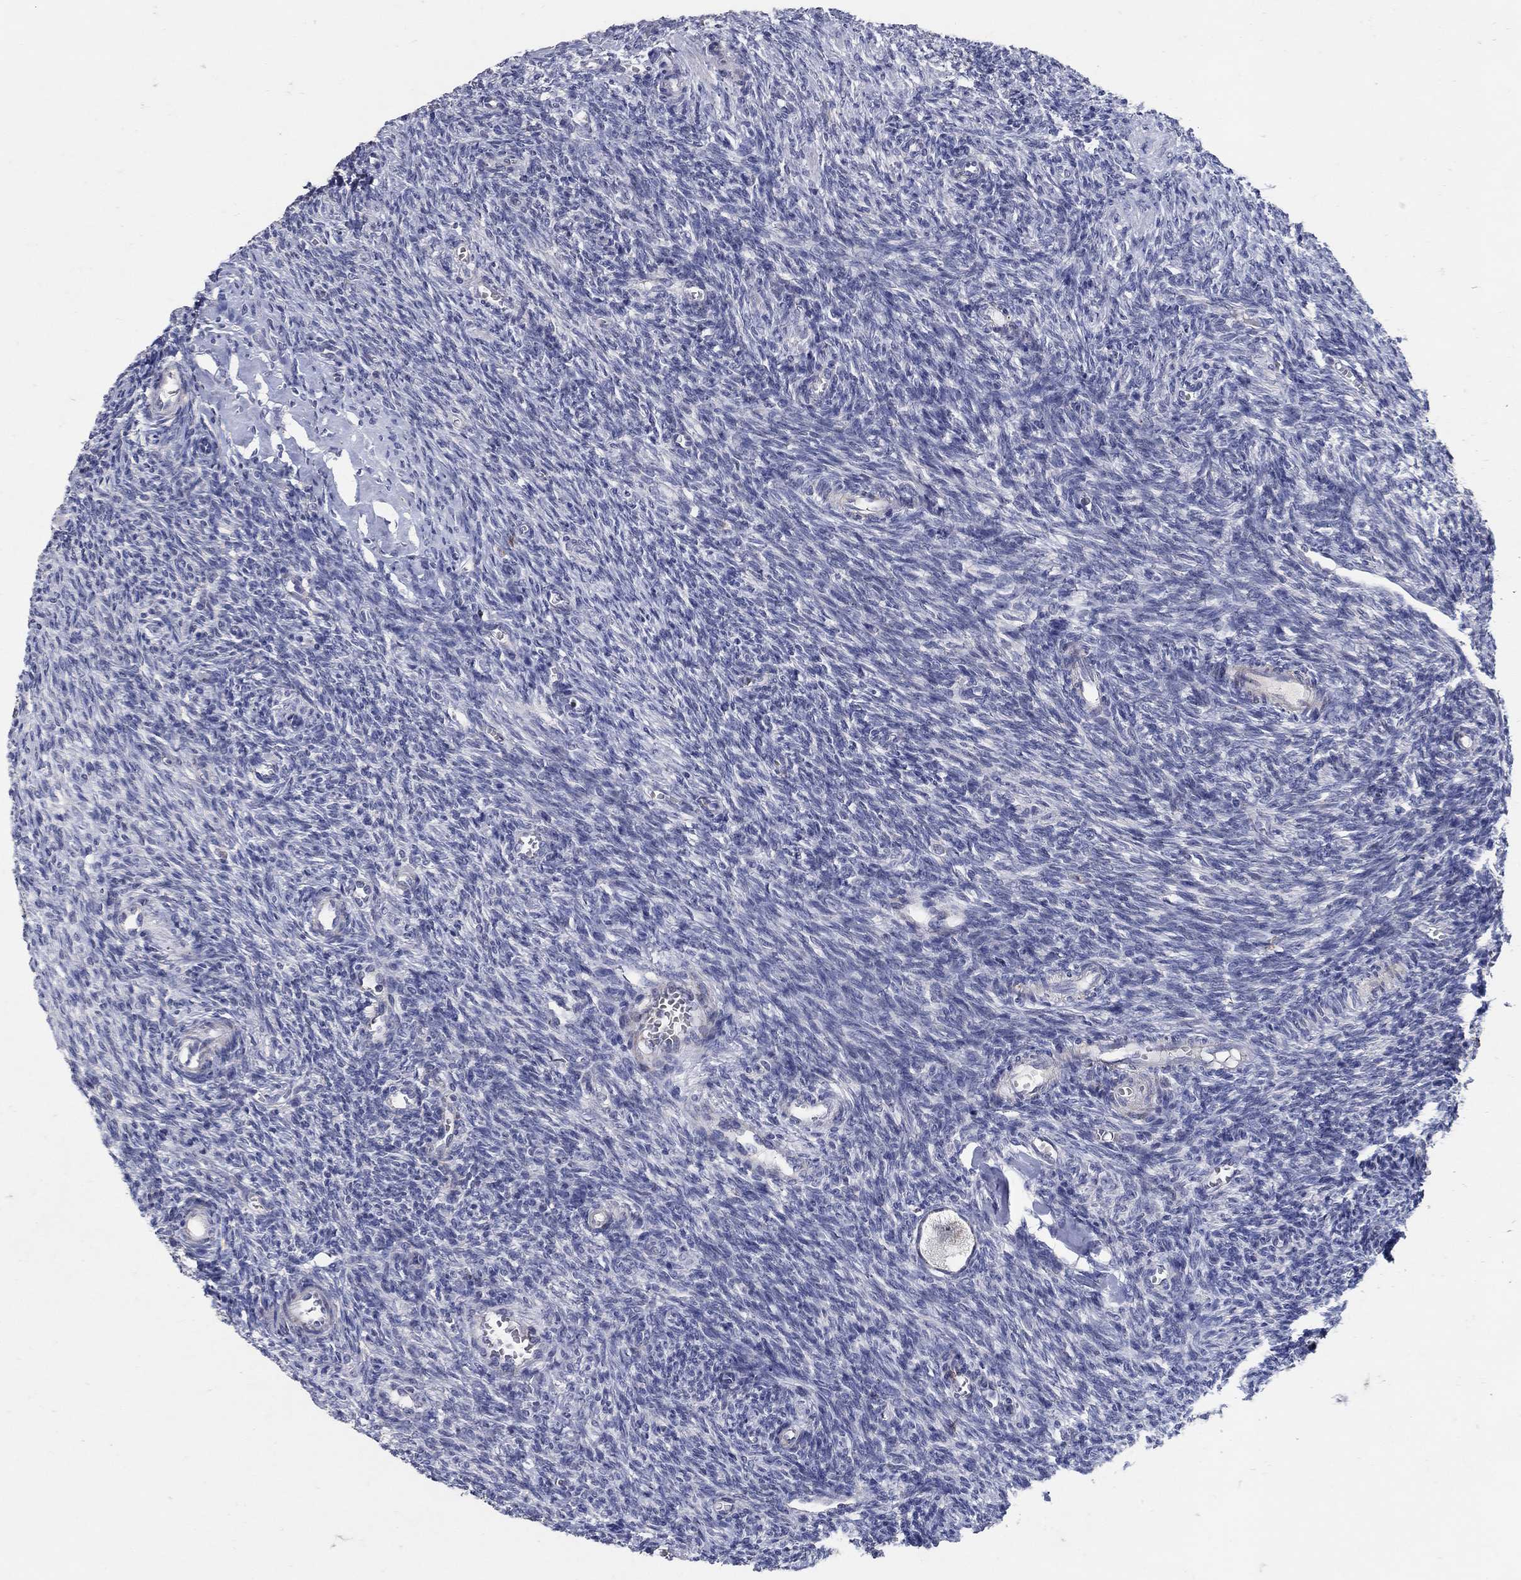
{"staining": {"intensity": "negative", "quantity": "none", "location": "none"}, "tissue": "ovary", "cell_type": "Follicle cells", "image_type": "normal", "snomed": [{"axis": "morphology", "description": "Normal tissue, NOS"}, {"axis": "topography", "description": "Ovary"}], "caption": "This is a photomicrograph of immunohistochemistry staining of unremarkable ovary, which shows no staining in follicle cells.", "gene": "HMX2", "patient": {"sex": "female", "age": 27}}